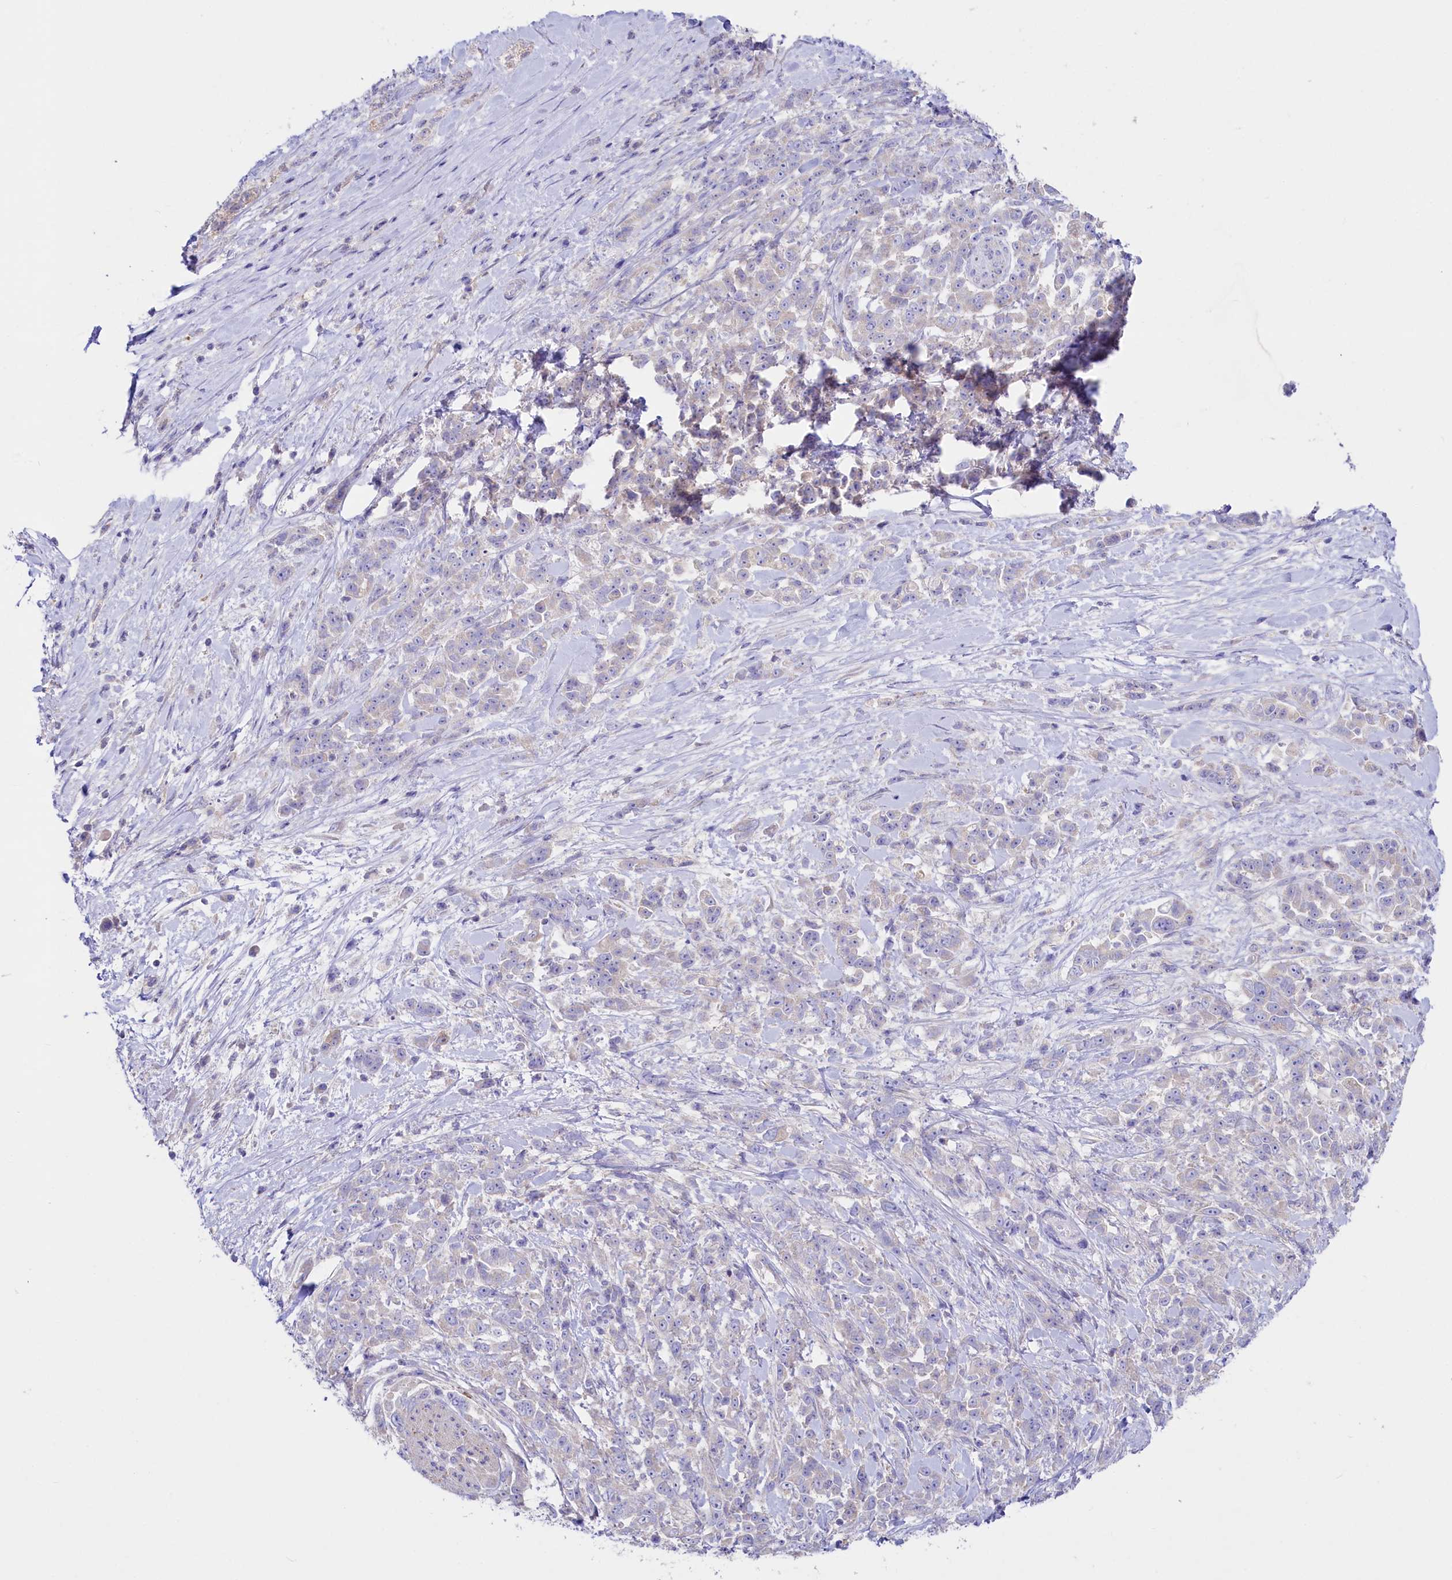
{"staining": {"intensity": "negative", "quantity": "none", "location": "none"}, "tissue": "pancreatic cancer", "cell_type": "Tumor cells", "image_type": "cancer", "snomed": [{"axis": "morphology", "description": "Normal tissue, NOS"}, {"axis": "morphology", "description": "Adenocarcinoma, NOS"}, {"axis": "topography", "description": "Pancreas"}], "caption": "A high-resolution histopathology image shows IHC staining of pancreatic cancer (adenocarcinoma), which demonstrates no significant expression in tumor cells. (DAB (3,3'-diaminobenzidine) immunohistochemistry (IHC) with hematoxylin counter stain).", "gene": "VPS26B", "patient": {"sex": "female", "age": 64}}